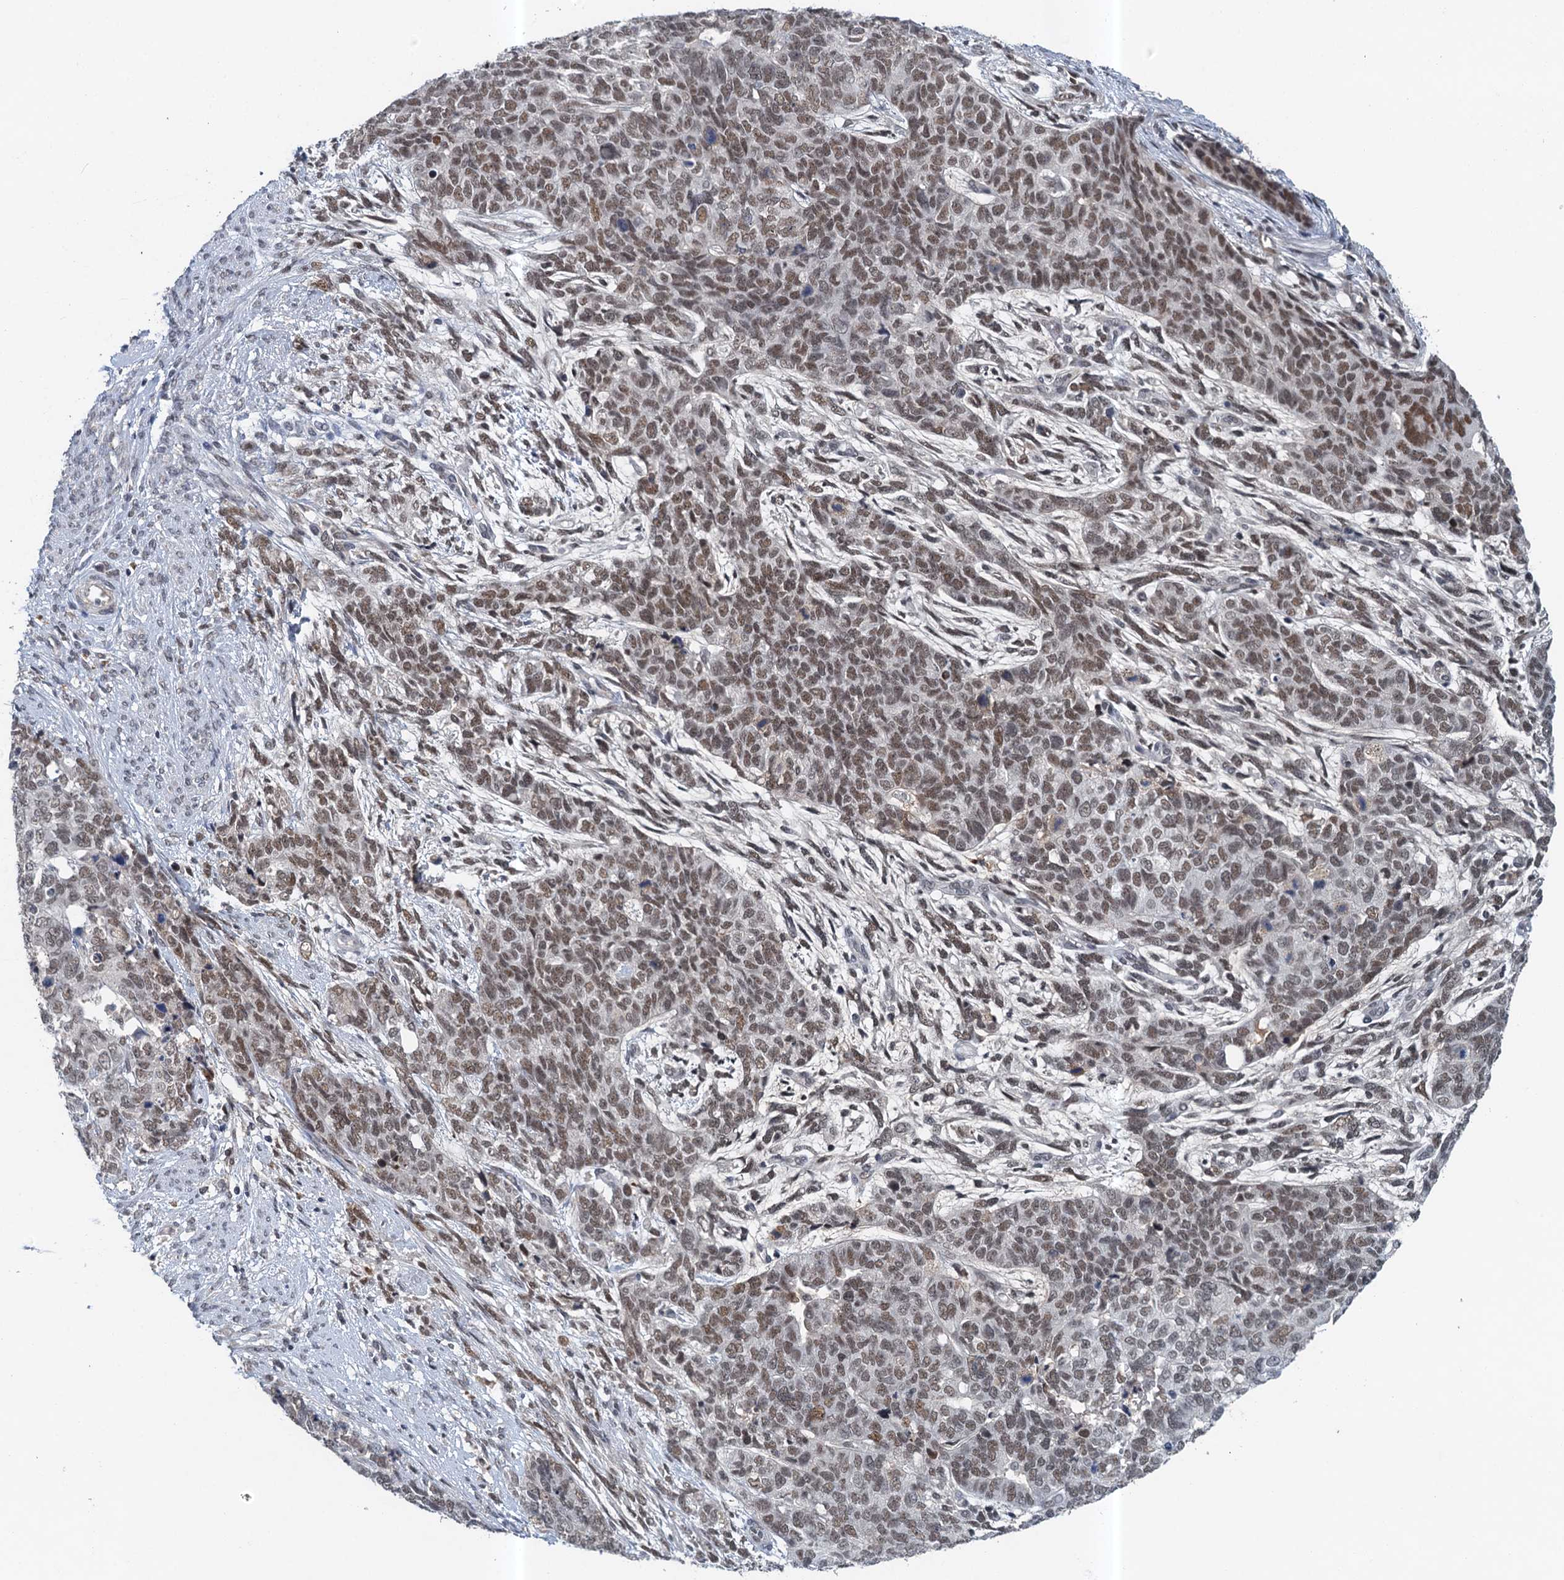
{"staining": {"intensity": "moderate", "quantity": "25%-75%", "location": "nuclear"}, "tissue": "cervical cancer", "cell_type": "Tumor cells", "image_type": "cancer", "snomed": [{"axis": "morphology", "description": "Squamous cell carcinoma, NOS"}, {"axis": "topography", "description": "Cervix"}], "caption": "Immunohistochemical staining of squamous cell carcinoma (cervical) demonstrates medium levels of moderate nuclear protein expression in approximately 25%-75% of tumor cells. Immunohistochemistry stains the protein of interest in brown and the nuclei are stained blue.", "gene": "CSTF3", "patient": {"sex": "female", "age": 63}}